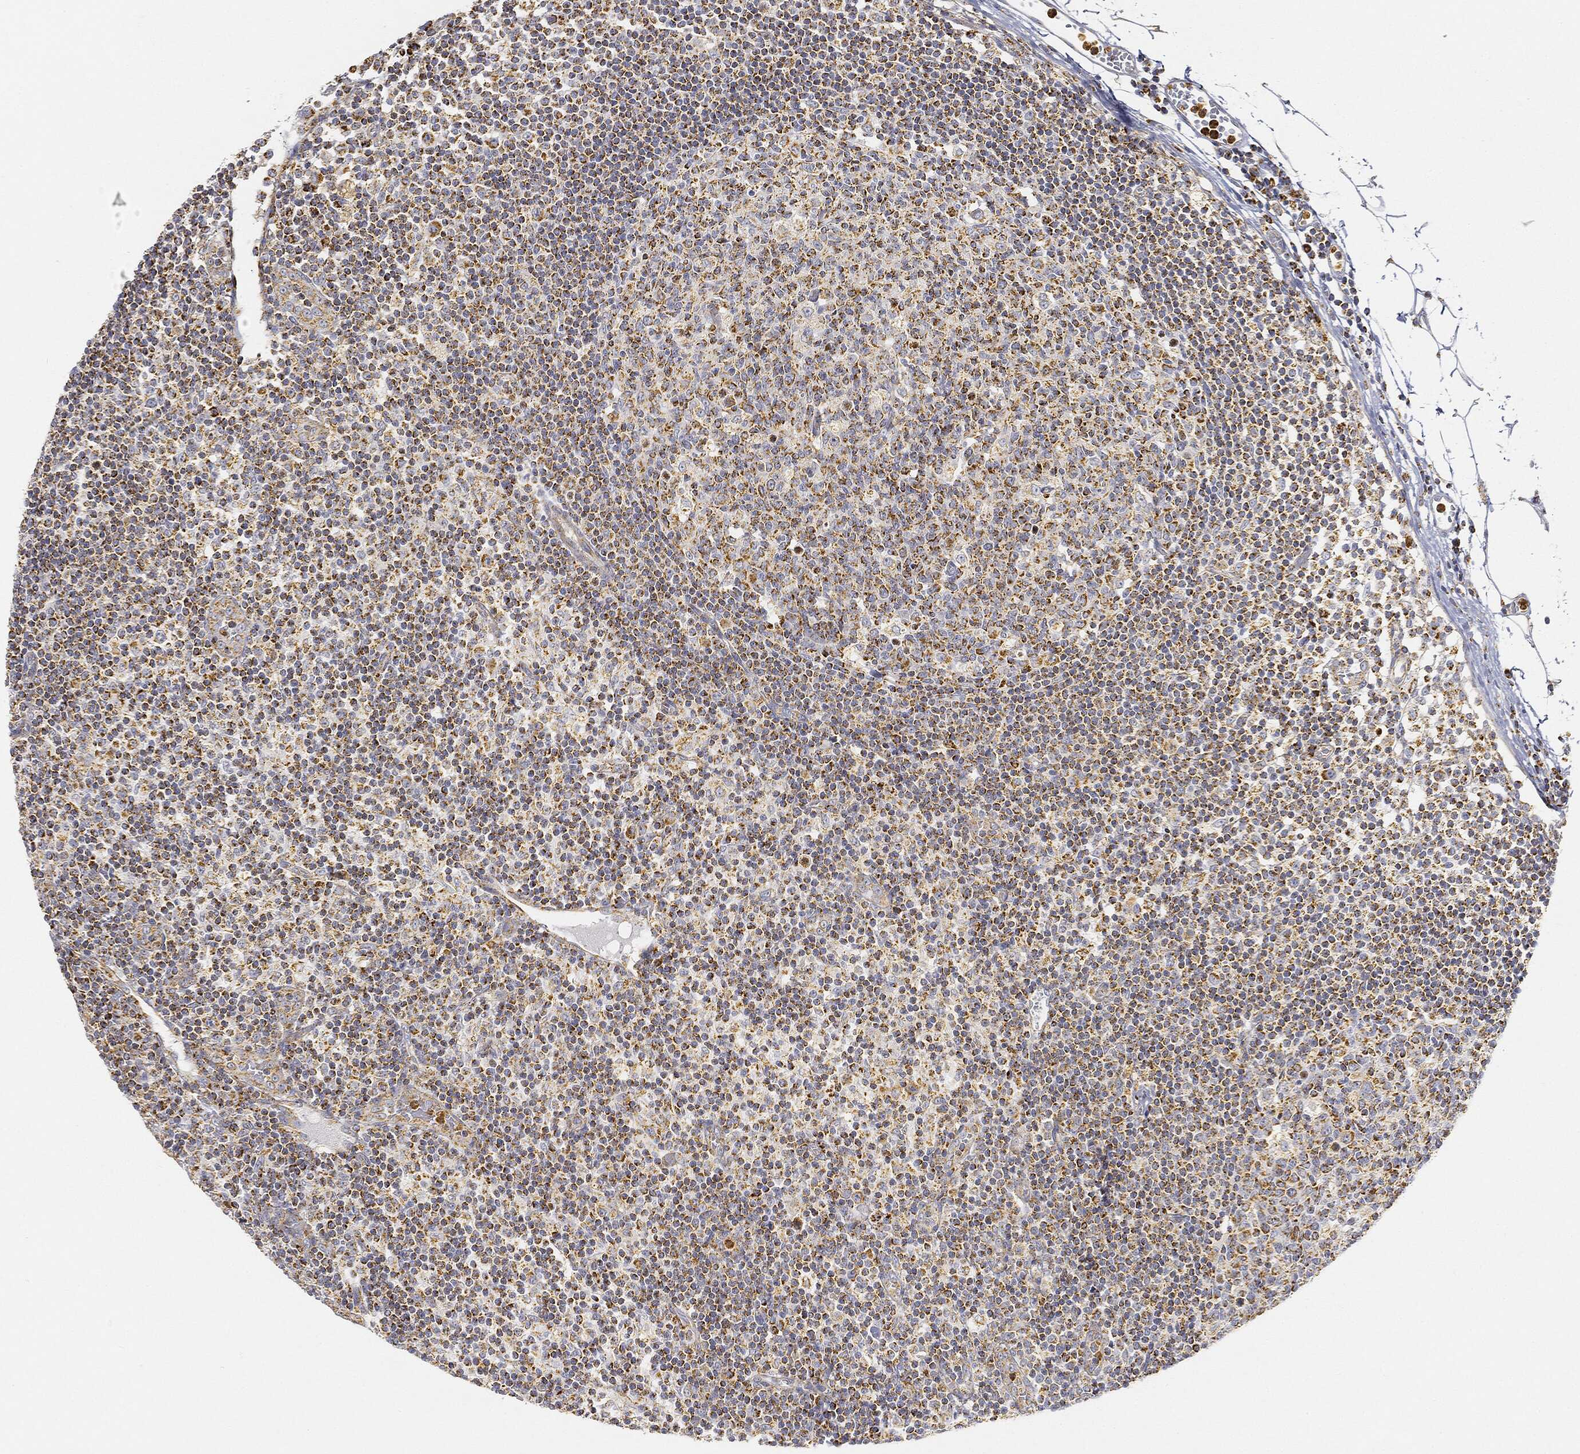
{"staining": {"intensity": "strong", "quantity": ">75%", "location": "cytoplasmic/membranous"}, "tissue": "lymph node", "cell_type": "Germinal center cells", "image_type": "normal", "snomed": [{"axis": "morphology", "description": "Normal tissue, NOS"}, {"axis": "topography", "description": "Lymph node"}, {"axis": "topography", "description": "Salivary gland"}], "caption": "Germinal center cells reveal strong cytoplasmic/membranous staining in about >75% of cells in benign lymph node. Immunohistochemistry (ihc) stains the protein in brown and the nuclei are stained blue.", "gene": "CAPN15", "patient": {"sex": "male", "age": 83}}